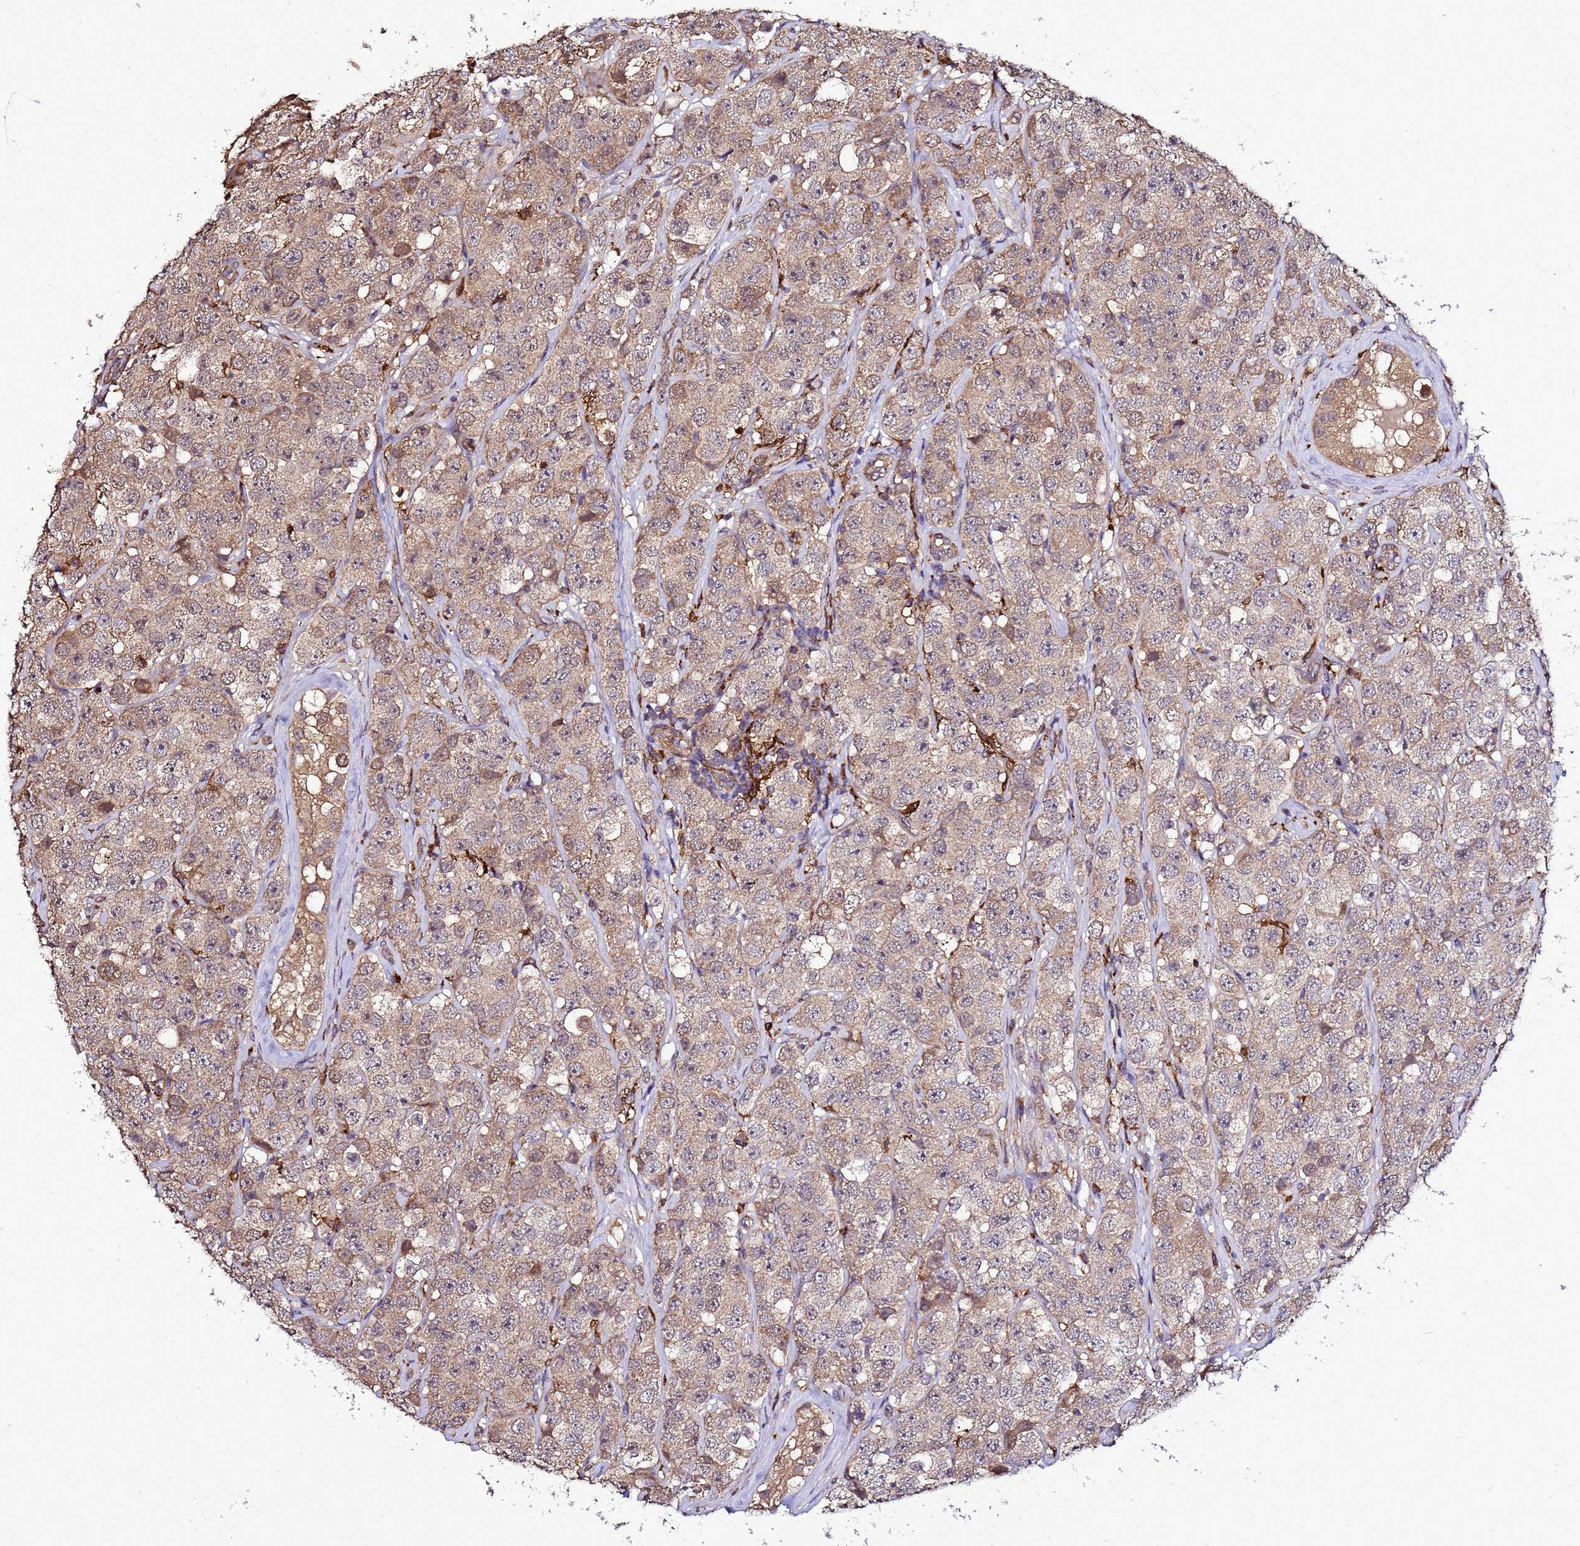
{"staining": {"intensity": "moderate", "quantity": "25%-75%", "location": "cytoplasmic/membranous"}, "tissue": "testis cancer", "cell_type": "Tumor cells", "image_type": "cancer", "snomed": [{"axis": "morphology", "description": "Seminoma, NOS"}, {"axis": "topography", "description": "Testis"}], "caption": "The immunohistochemical stain labels moderate cytoplasmic/membranous positivity in tumor cells of seminoma (testis) tissue.", "gene": "TRABD", "patient": {"sex": "male", "age": 28}}